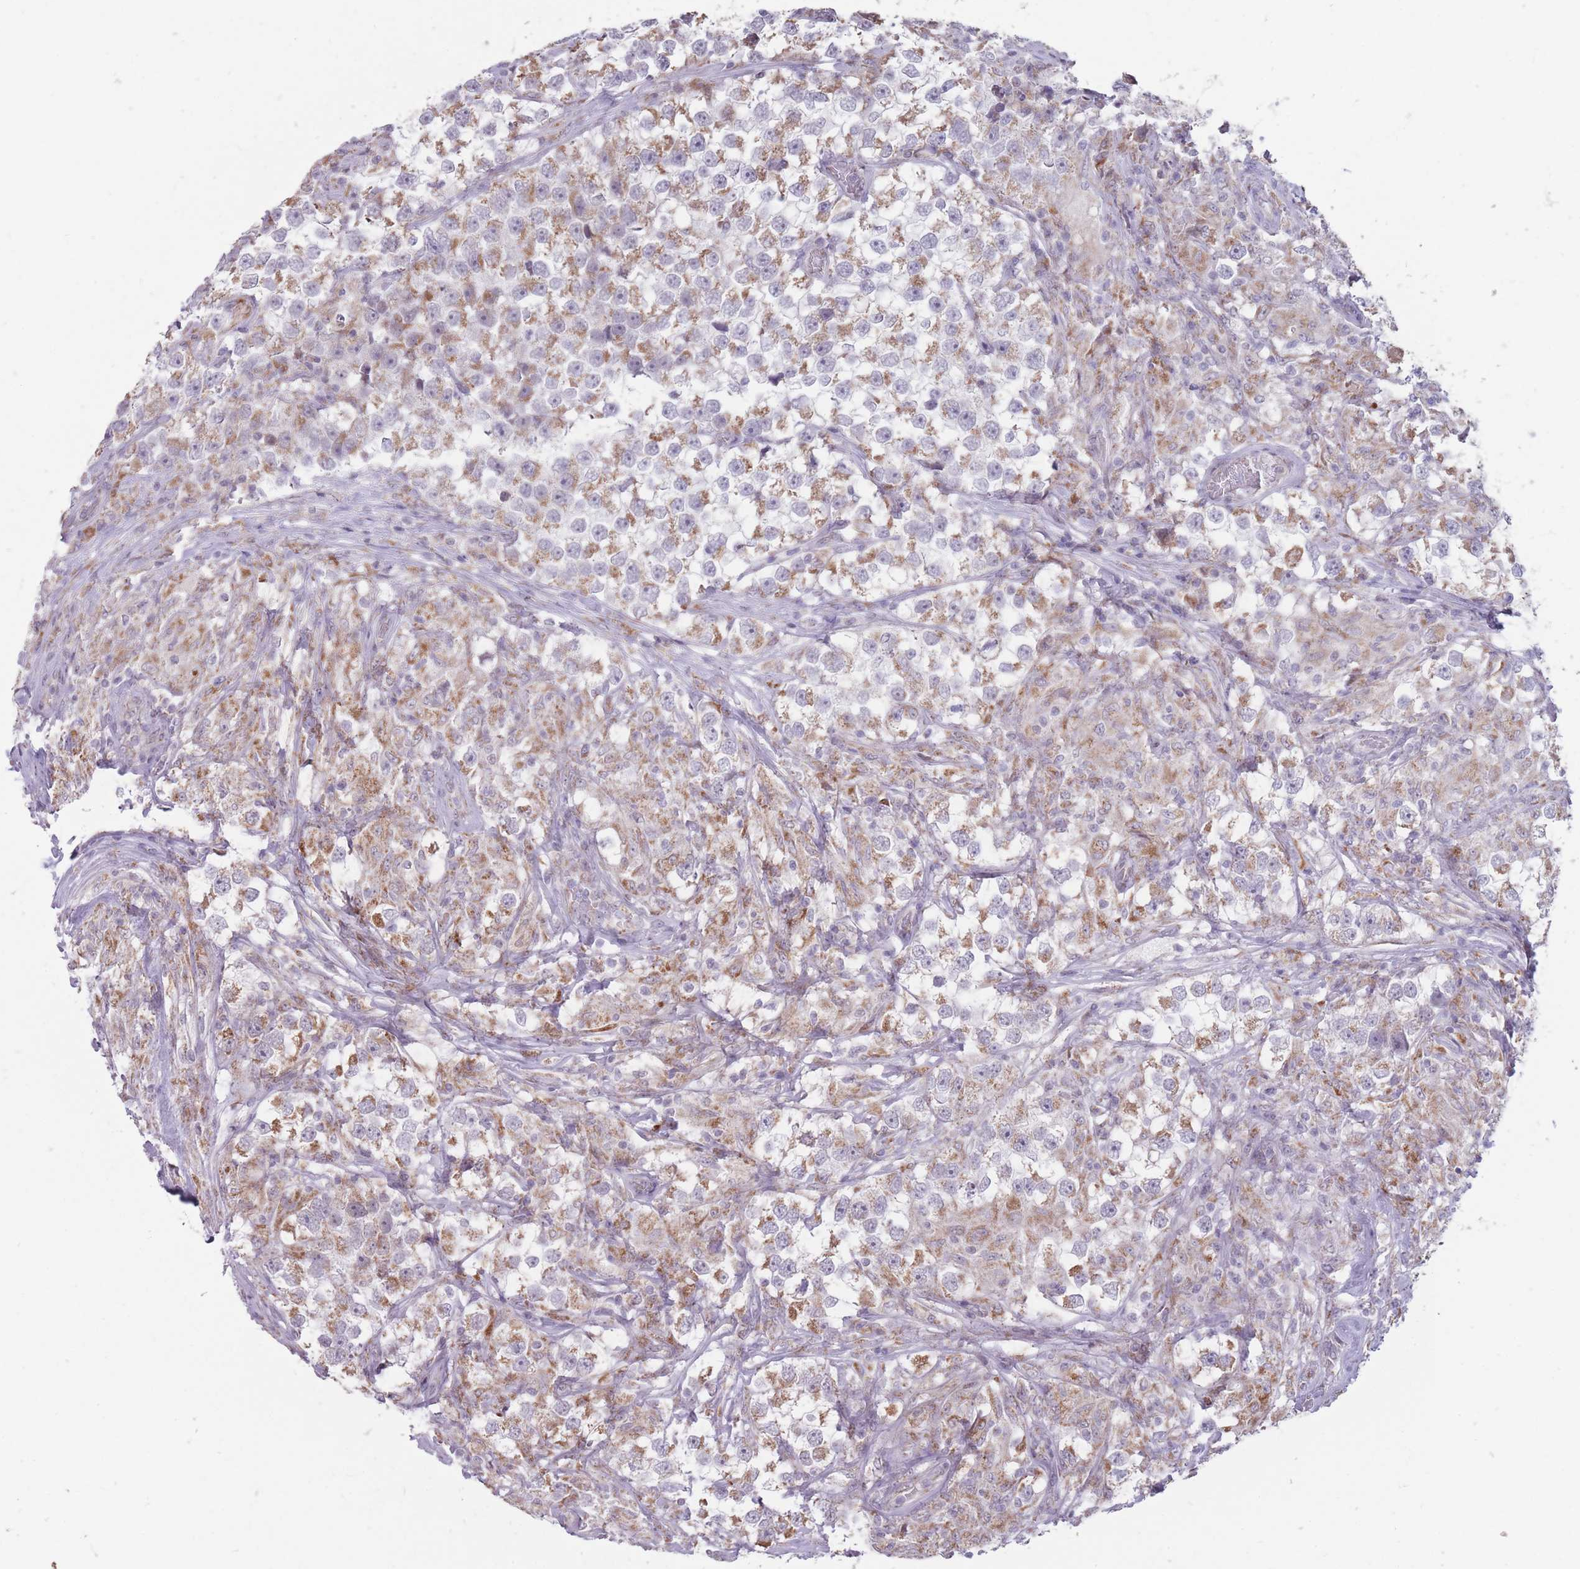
{"staining": {"intensity": "moderate", "quantity": "25%-75%", "location": "cytoplasmic/membranous"}, "tissue": "testis cancer", "cell_type": "Tumor cells", "image_type": "cancer", "snomed": [{"axis": "morphology", "description": "Seminoma, NOS"}, {"axis": "topography", "description": "Testis"}], "caption": "The photomicrograph reveals immunohistochemical staining of seminoma (testis). There is moderate cytoplasmic/membranous expression is present in approximately 25%-75% of tumor cells.", "gene": "NELL1", "patient": {"sex": "male", "age": 46}}